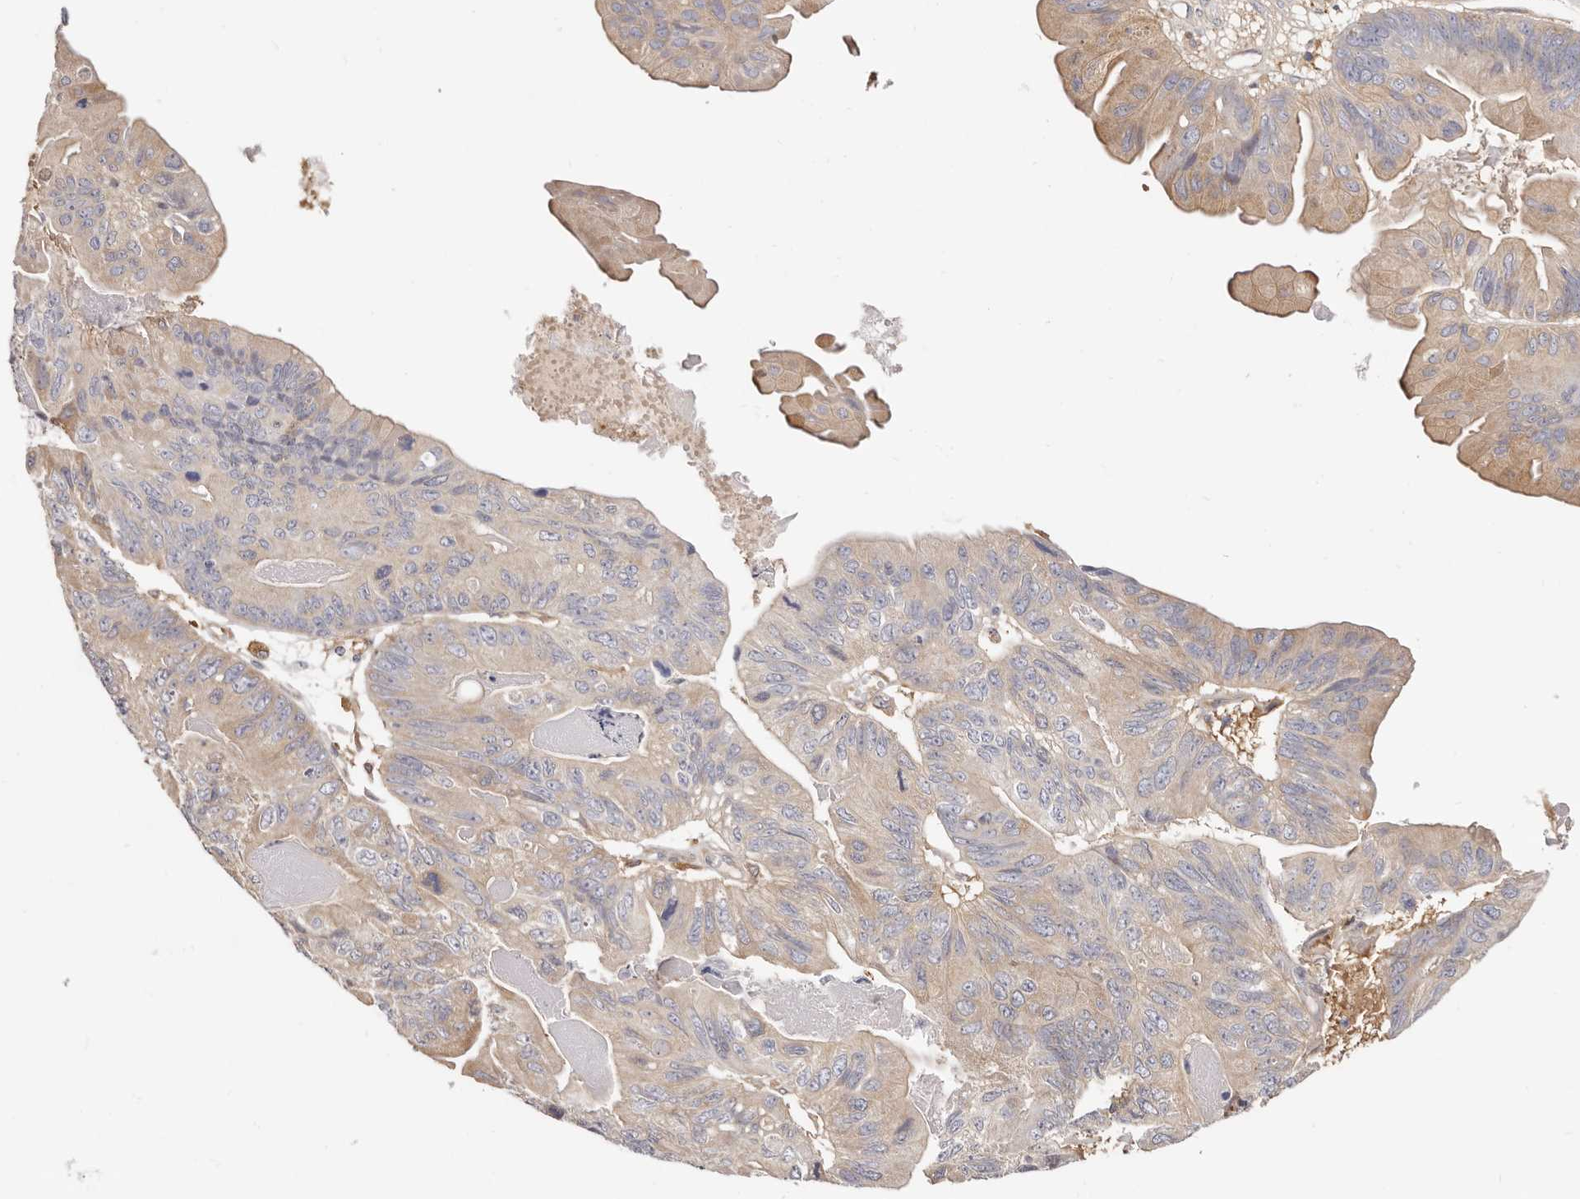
{"staining": {"intensity": "weak", "quantity": "25%-75%", "location": "cytoplasmic/membranous"}, "tissue": "ovarian cancer", "cell_type": "Tumor cells", "image_type": "cancer", "snomed": [{"axis": "morphology", "description": "Cystadenocarcinoma, mucinous, NOS"}, {"axis": "topography", "description": "Ovary"}], "caption": "A histopathology image of human ovarian mucinous cystadenocarcinoma stained for a protein reveals weak cytoplasmic/membranous brown staining in tumor cells.", "gene": "LAP3", "patient": {"sex": "female", "age": 61}}